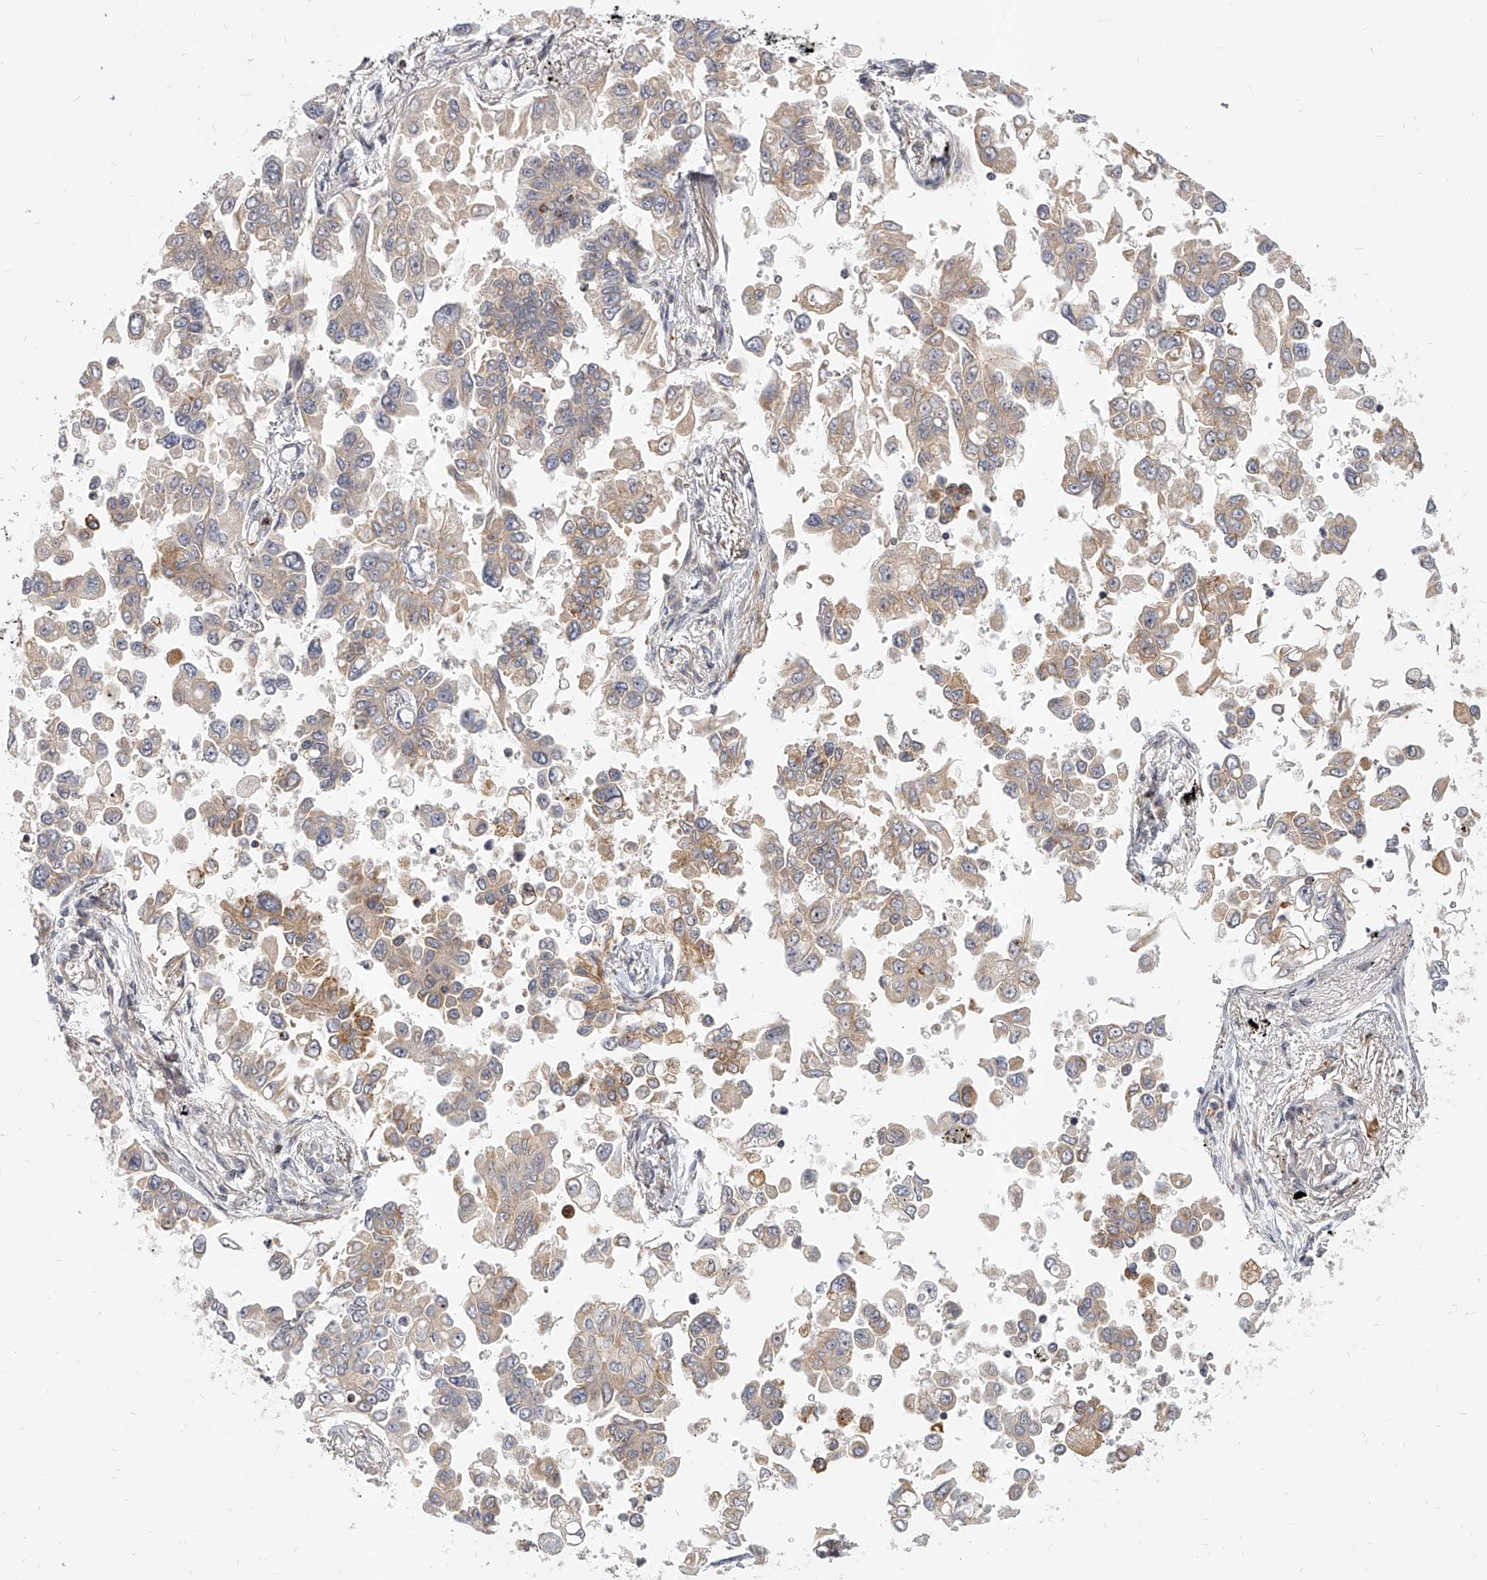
{"staining": {"intensity": "weak", "quantity": ">75%", "location": "cytoplasmic/membranous"}, "tissue": "lung cancer", "cell_type": "Tumor cells", "image_type": "cancer", "snomed": [{"axis": "morphology", "description": "Adenocarcinoma, NOS"}, {"axis": "topography", "description": "Lung"}], "caption": "IHC (DAB (3,3'-diaminobenzidine)) staining of human adenocarcinoma (lung) shows weak cytoplasmic/membranous protein expression in about >75% of tumor cells.", "gene": "SLC37A1", "patient": {"sex": "female", "age": 67}}